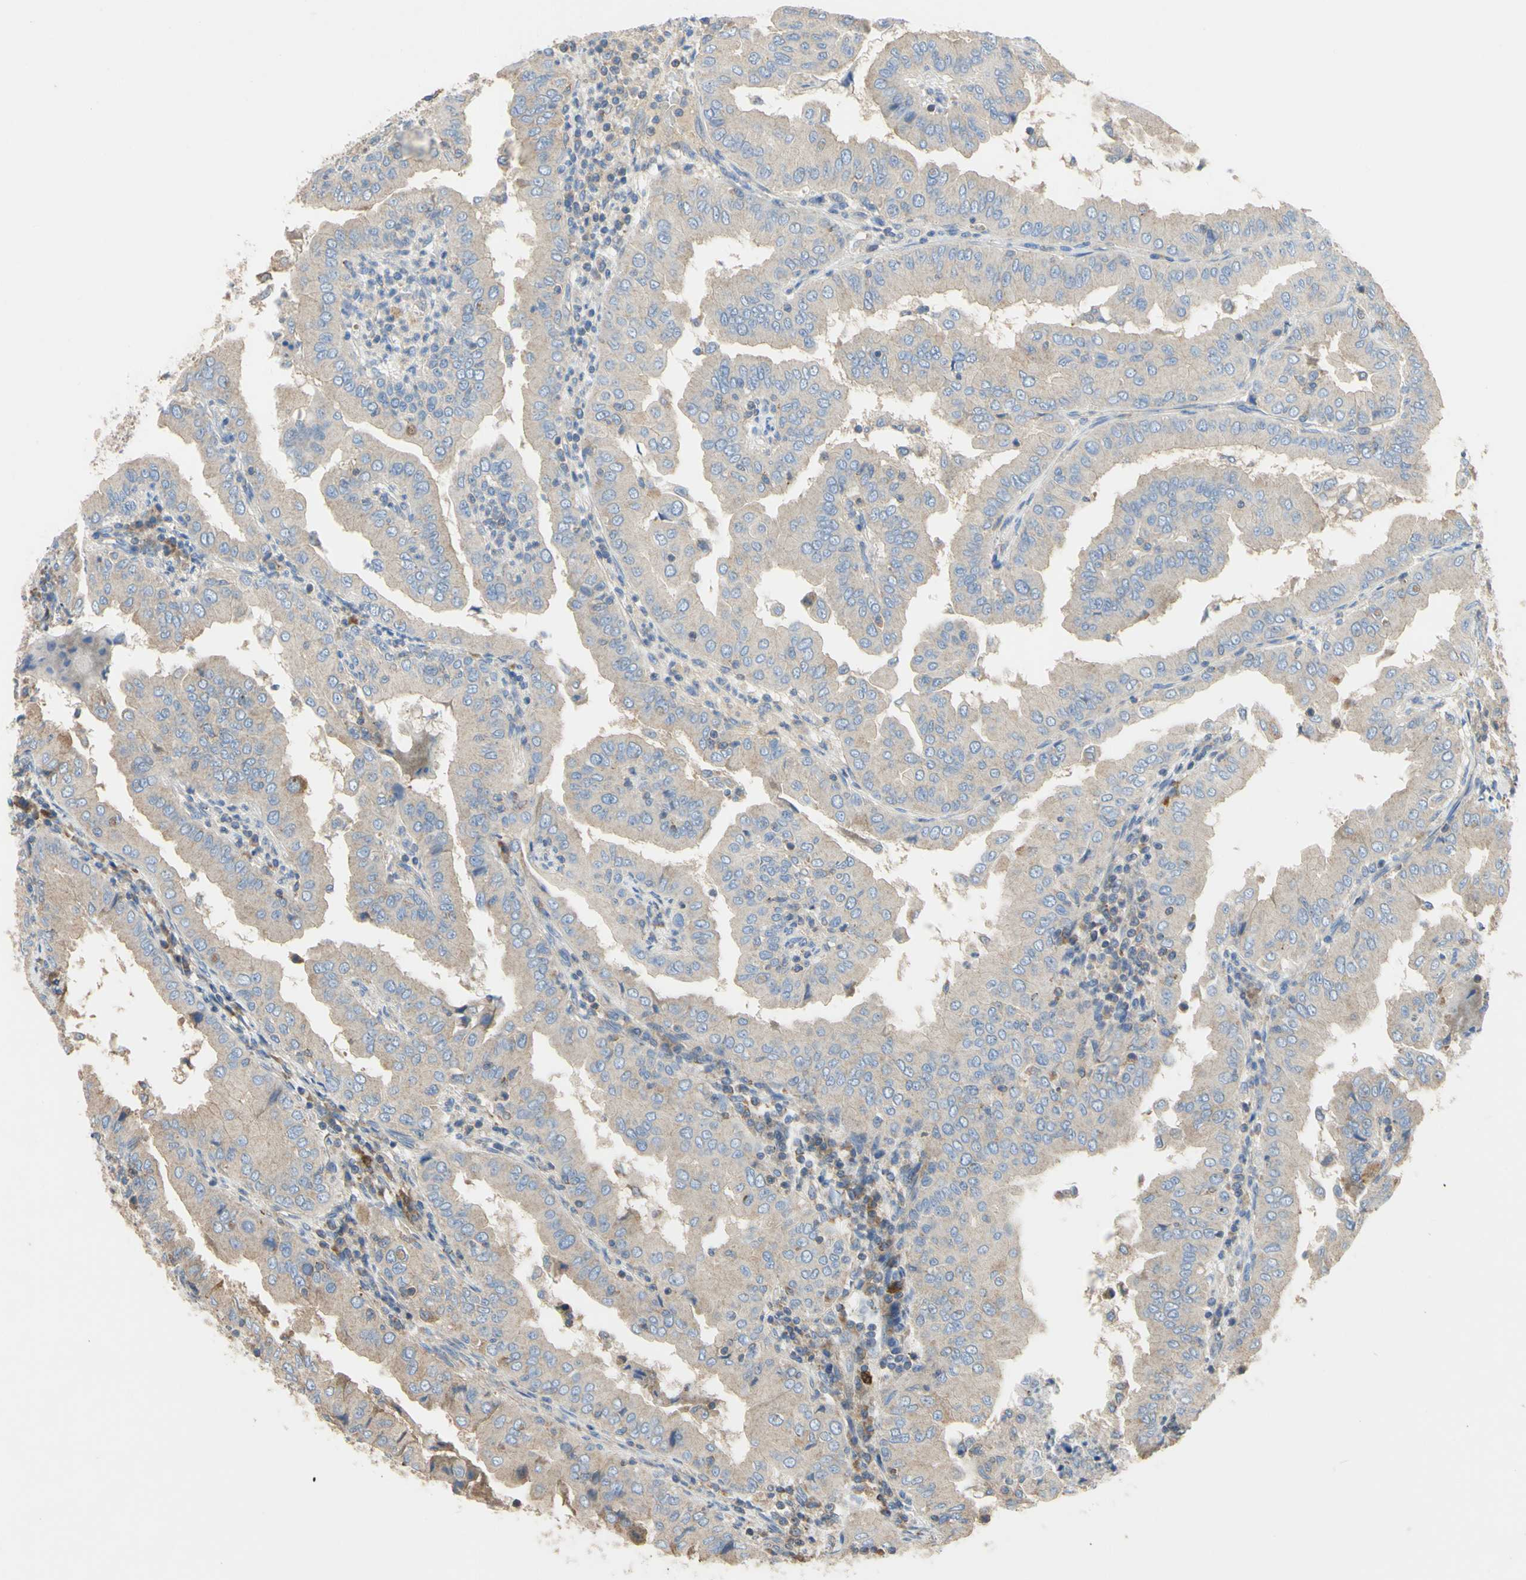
{"staining": {"intensity": "weak", "quantity": "25%-75%", "location": "cytoplasmic/membranous"}, "tissue": "thyroid cancer", "cell_type": "Tumor cells", "image_type": "cancer", "snomed": [{"axis": "morphology", "description": "Papillary adenocarcinoma, NOS"}, {"axis": "topography", "description": "Thyroid gland"}], "caption": "The immunohistochemical stain labels weak cytoplasmic/membranous positivity in tumor cells of thyroid cancer tissue.", "gene": "BECN1", "patient": {"sex": "male", "age": 33}}